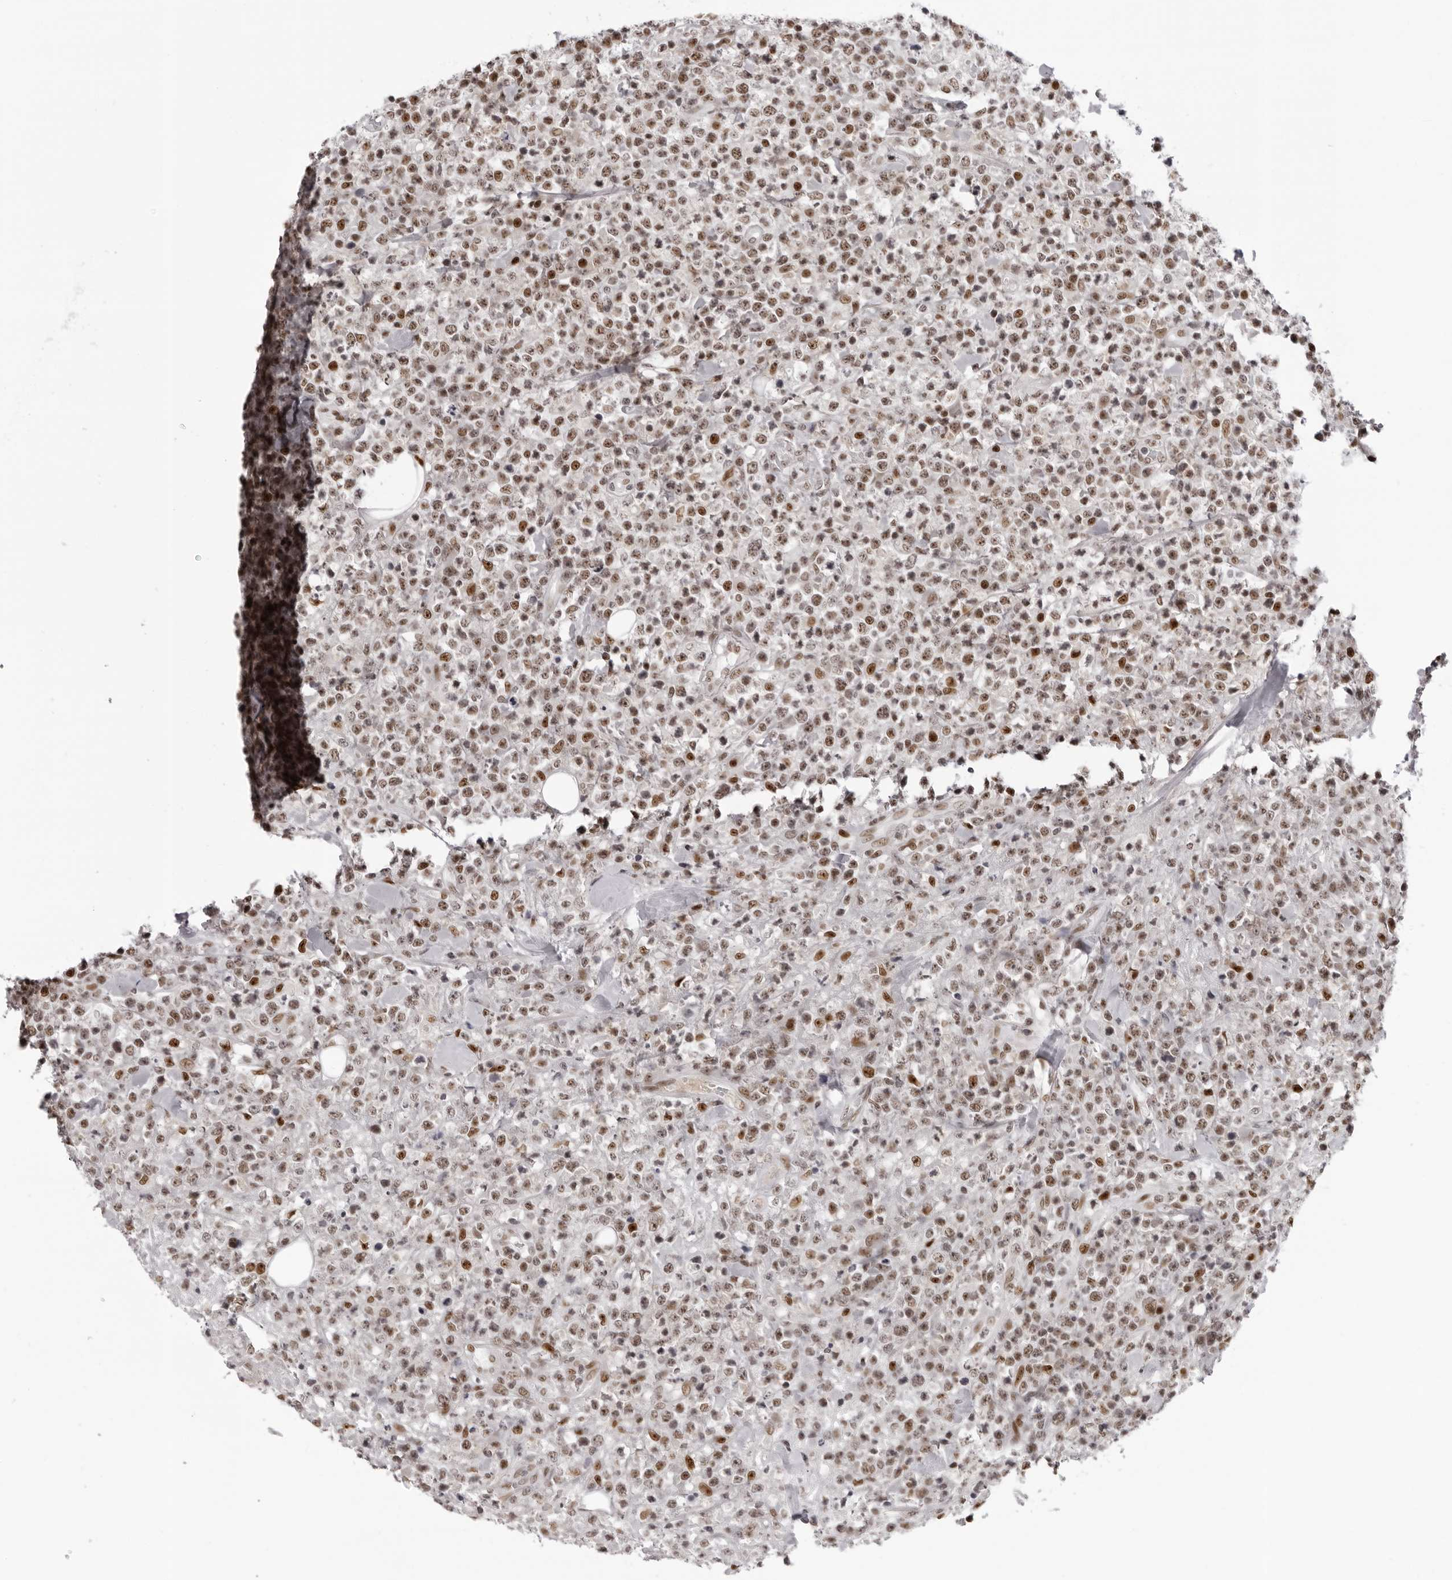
{"staining": {"intensity": "moderate", "quantity": ">75%", "location": "nuclear"}, "tissue": "lymphoma", "cell_type": "Tumor cells", "image_type": "cancer", "snomed": [{"axis": "morphology", "description": "Malignant lymphoma, non-Hodgkin's type, High grade"}, {"axis": "topography", "description": "Colon"}], "caption": "Moderate nuclear staining is present in approximately >75% of tumor cells in high-grade malignant lymphoma, non-Hodgkin's type. (IHC, brightfield microscopy, high magnification).", "gene": "HEXIM2", "patient": {"sex": "female", "age": 53}}